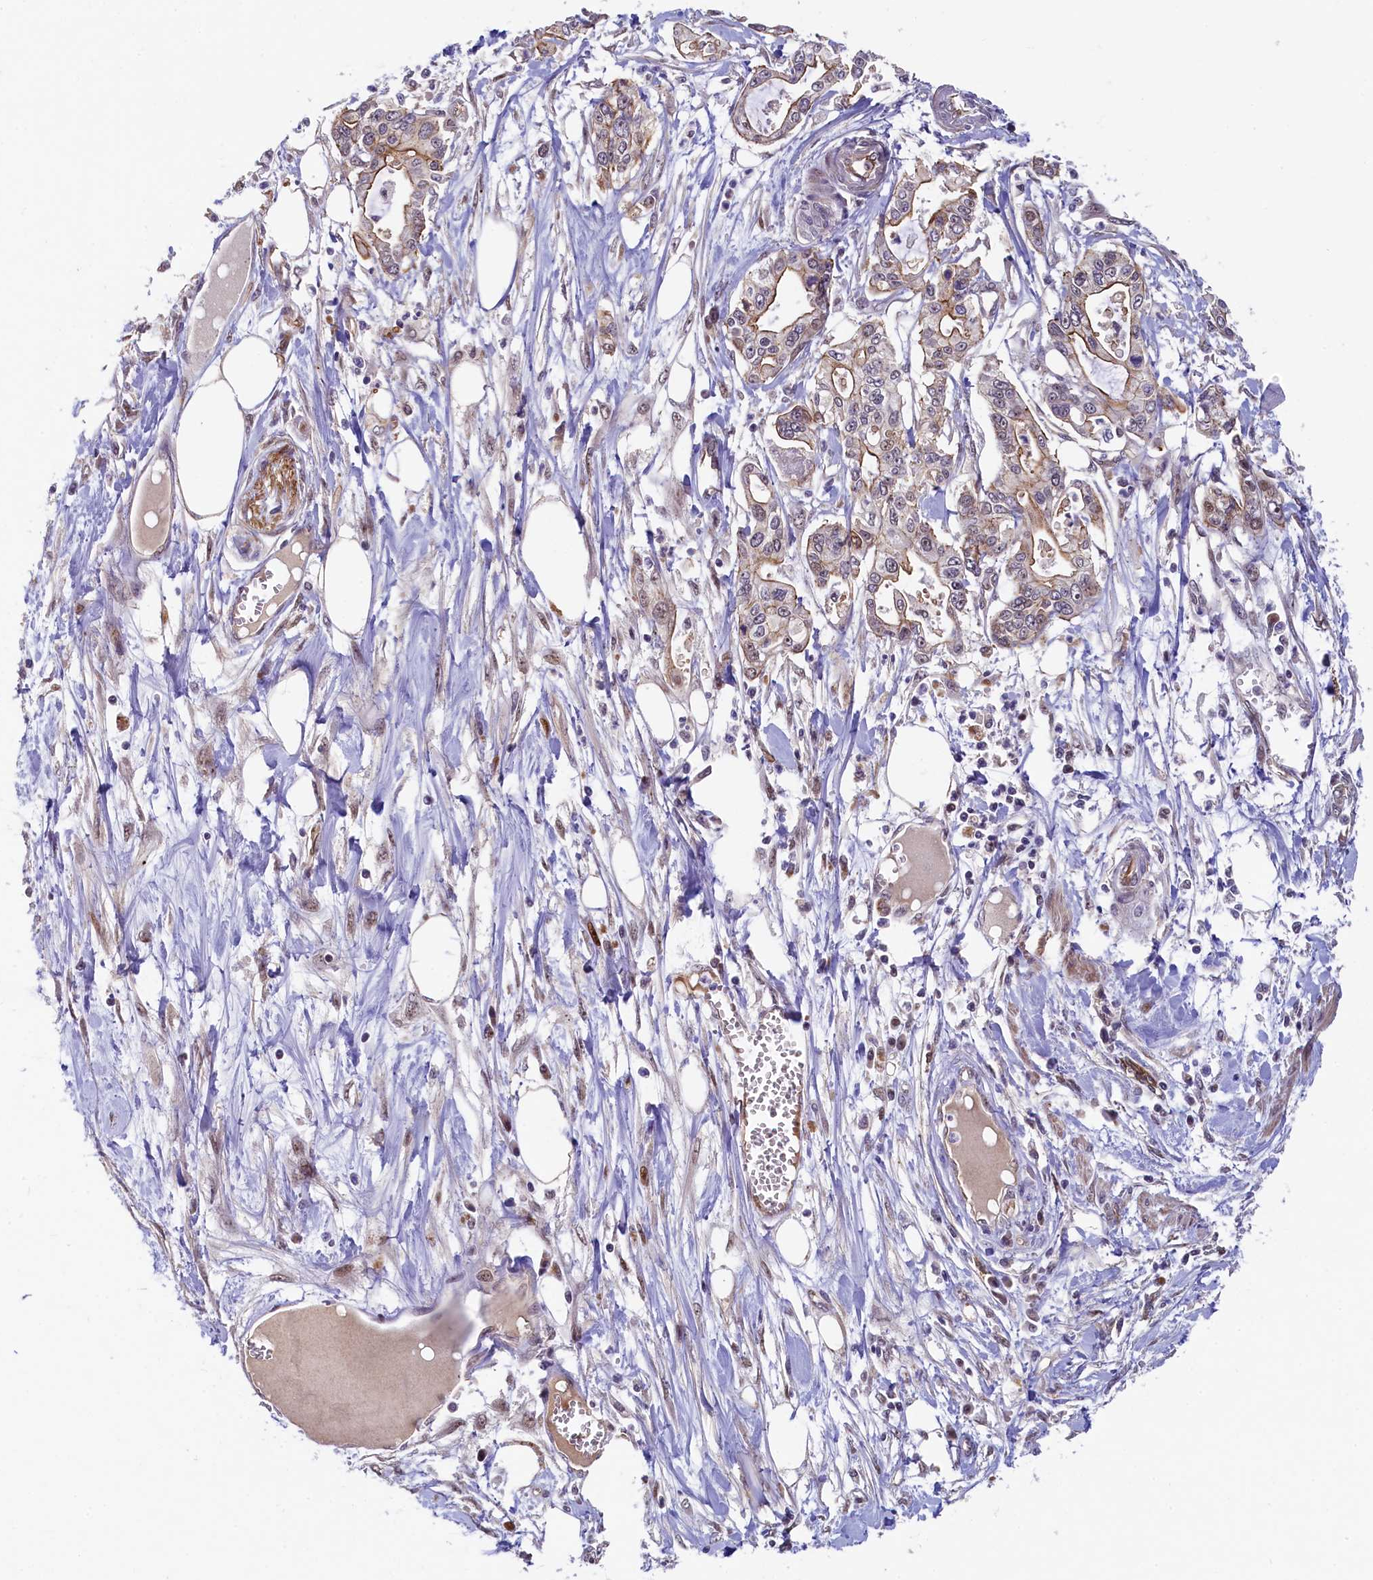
{"staining": {"intensity": "moderate", "quantity": ">75%", "location": "cytoplasmic/membranous"}, "tissue": "pancreatic cancer", "cell_type": "Tumor cells", "image_type": "cancer", "snomed": [{"axis": "morphology", "description": "Adenocarcinoma, NOS"}, {"axis": "topography", "description": "Pancreas"}], "caption": "Protein expression analysis of adenocarcinoma (pancreatic) reveals moderate cytoplasmic/membranous positivity in about >75% of tumor cells.", "gene": "ARL14EP", "patient": {"sex": "male", "age": 68}}